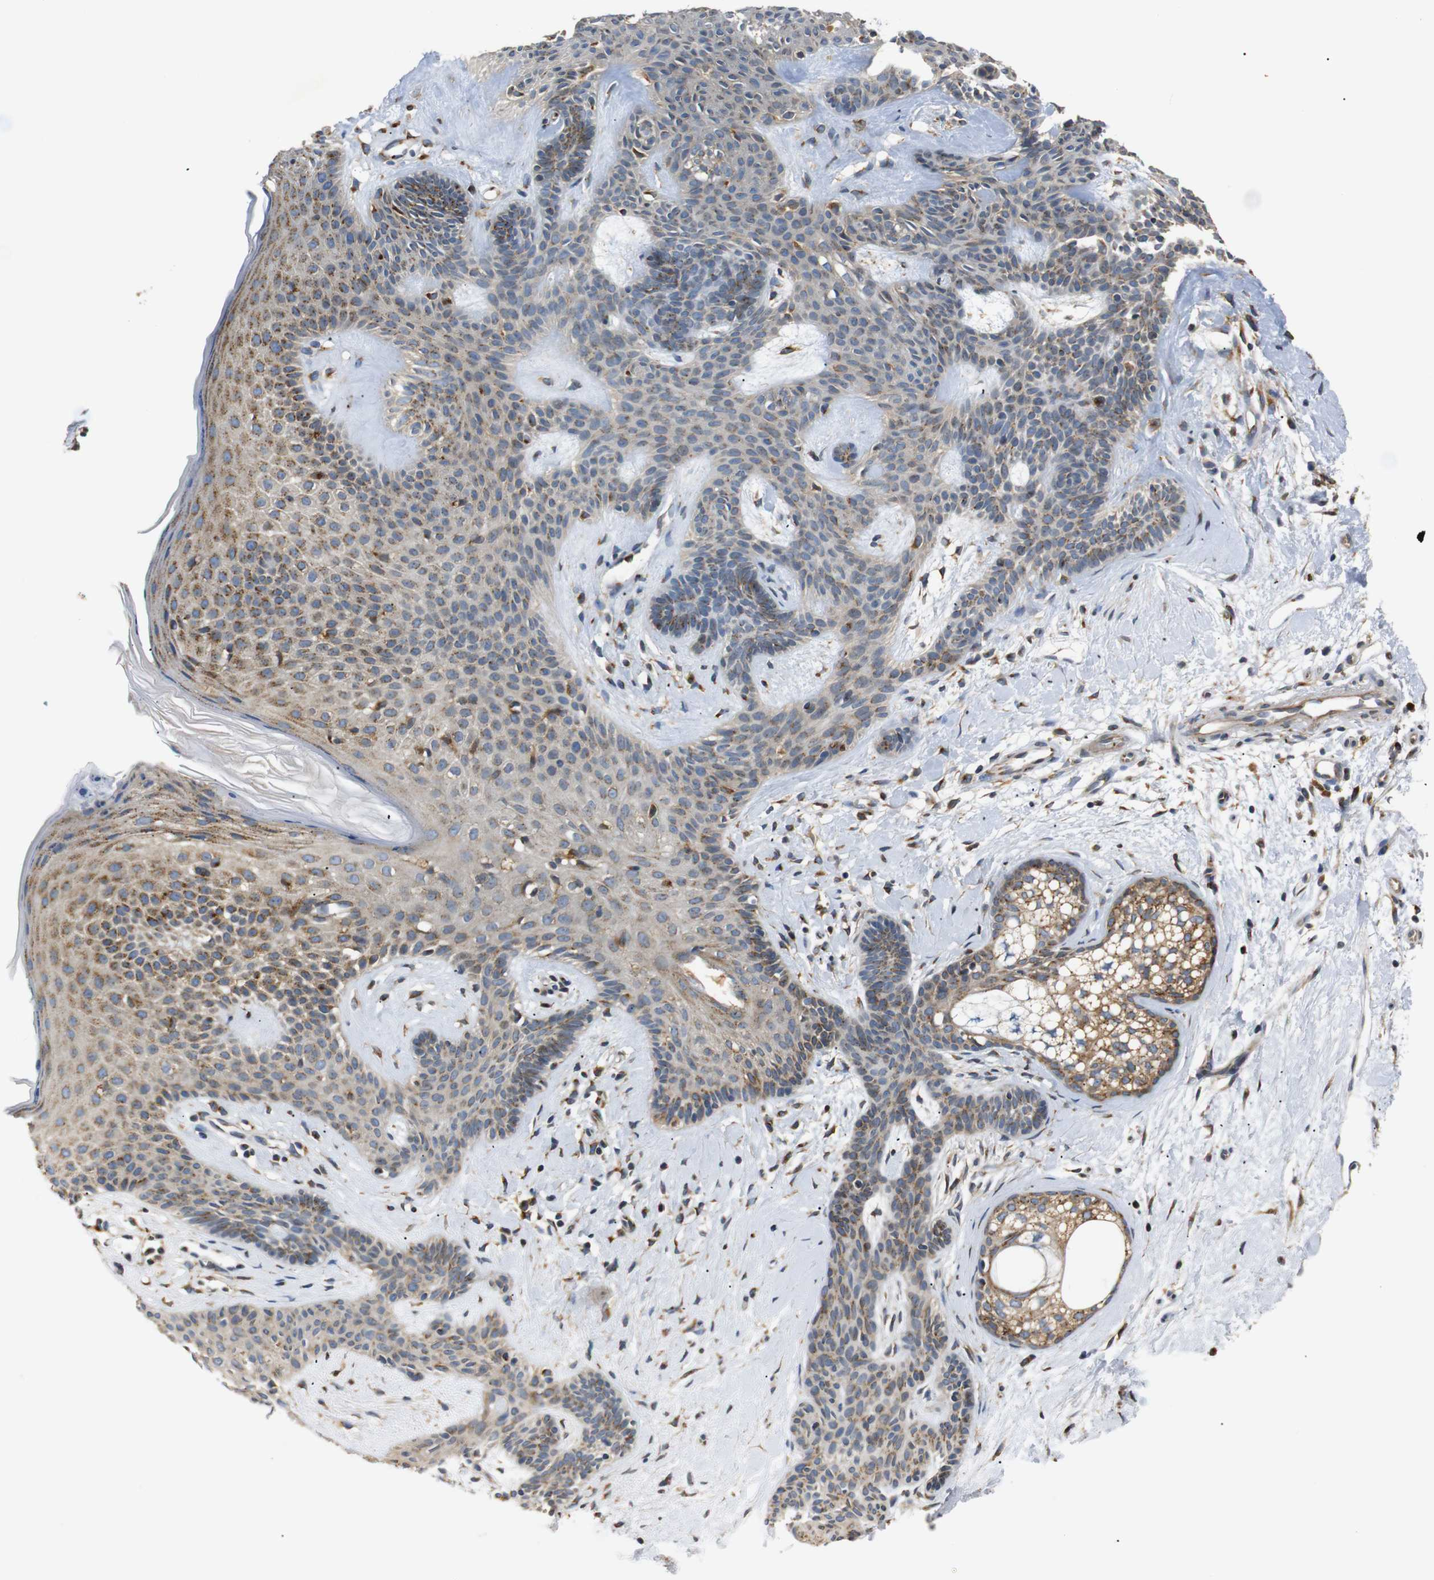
{"staining": {"intensity": "weak", "quantity": ">75%", "location": "cytoplasmic/membranous"}, "tissue": "skin cancer", "cell_type": "Tumor cells", "image_type": "cancer", "snomed": [{"axis": "morphology", "description": "Developmental malformation"}, {"axis": "morphology", "description": "Basal cell carcinoma"}, {"axis": "topography", "description": "Skin"}], "caption": "A high-resolution image shows immunohistochemistry staining of skin basal cell carcinoma, which shows weak cytoplasmic/membranous positivity in about >75% of tumor cells.", "gene": "TMED2", "patient": {"sex": "female", "age": 62}}